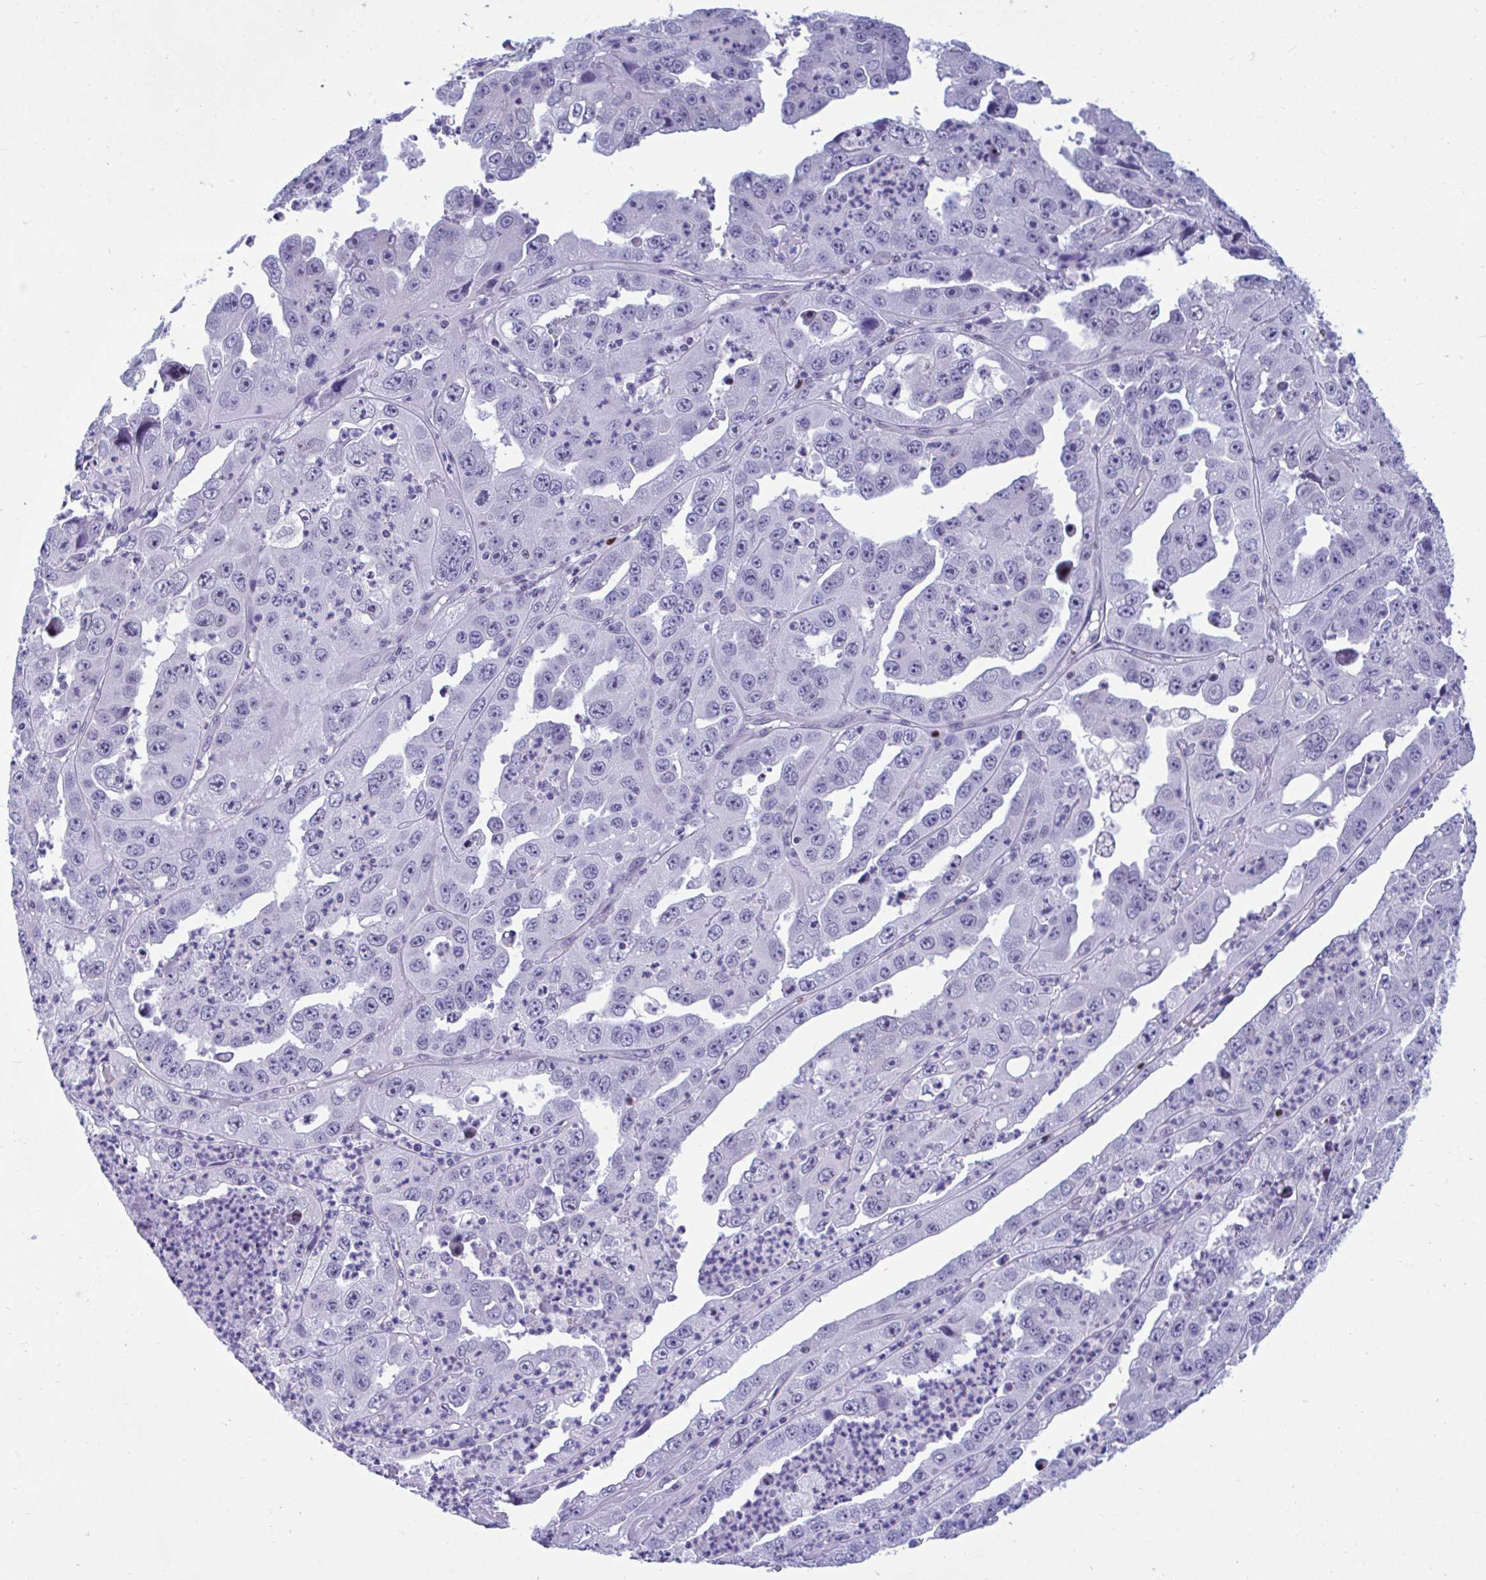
{"staining": {"intensity": "negative", "quantity": "none", "location": "none"}, "tissue": "endometrial cancer", "cell_type": "Tumor cells", "image_type": "cancer", "snomed": [{"axis": "morphology", "description": "Adenocarcinoma, NOS"}, {"axis": "topography", "description": "Uterus"}], "caption": "This image is of endometrial cancer (adenocarcinoma) stained with immunohistochemistry to label a protein in brown with the nuclei are counter-stained blue. There is no positivity in tumor cells. (IHC, brightfield microscopy, high magnification).", "gene": "SLC25A51", "patient": {"sex": "female", "age": 62}}